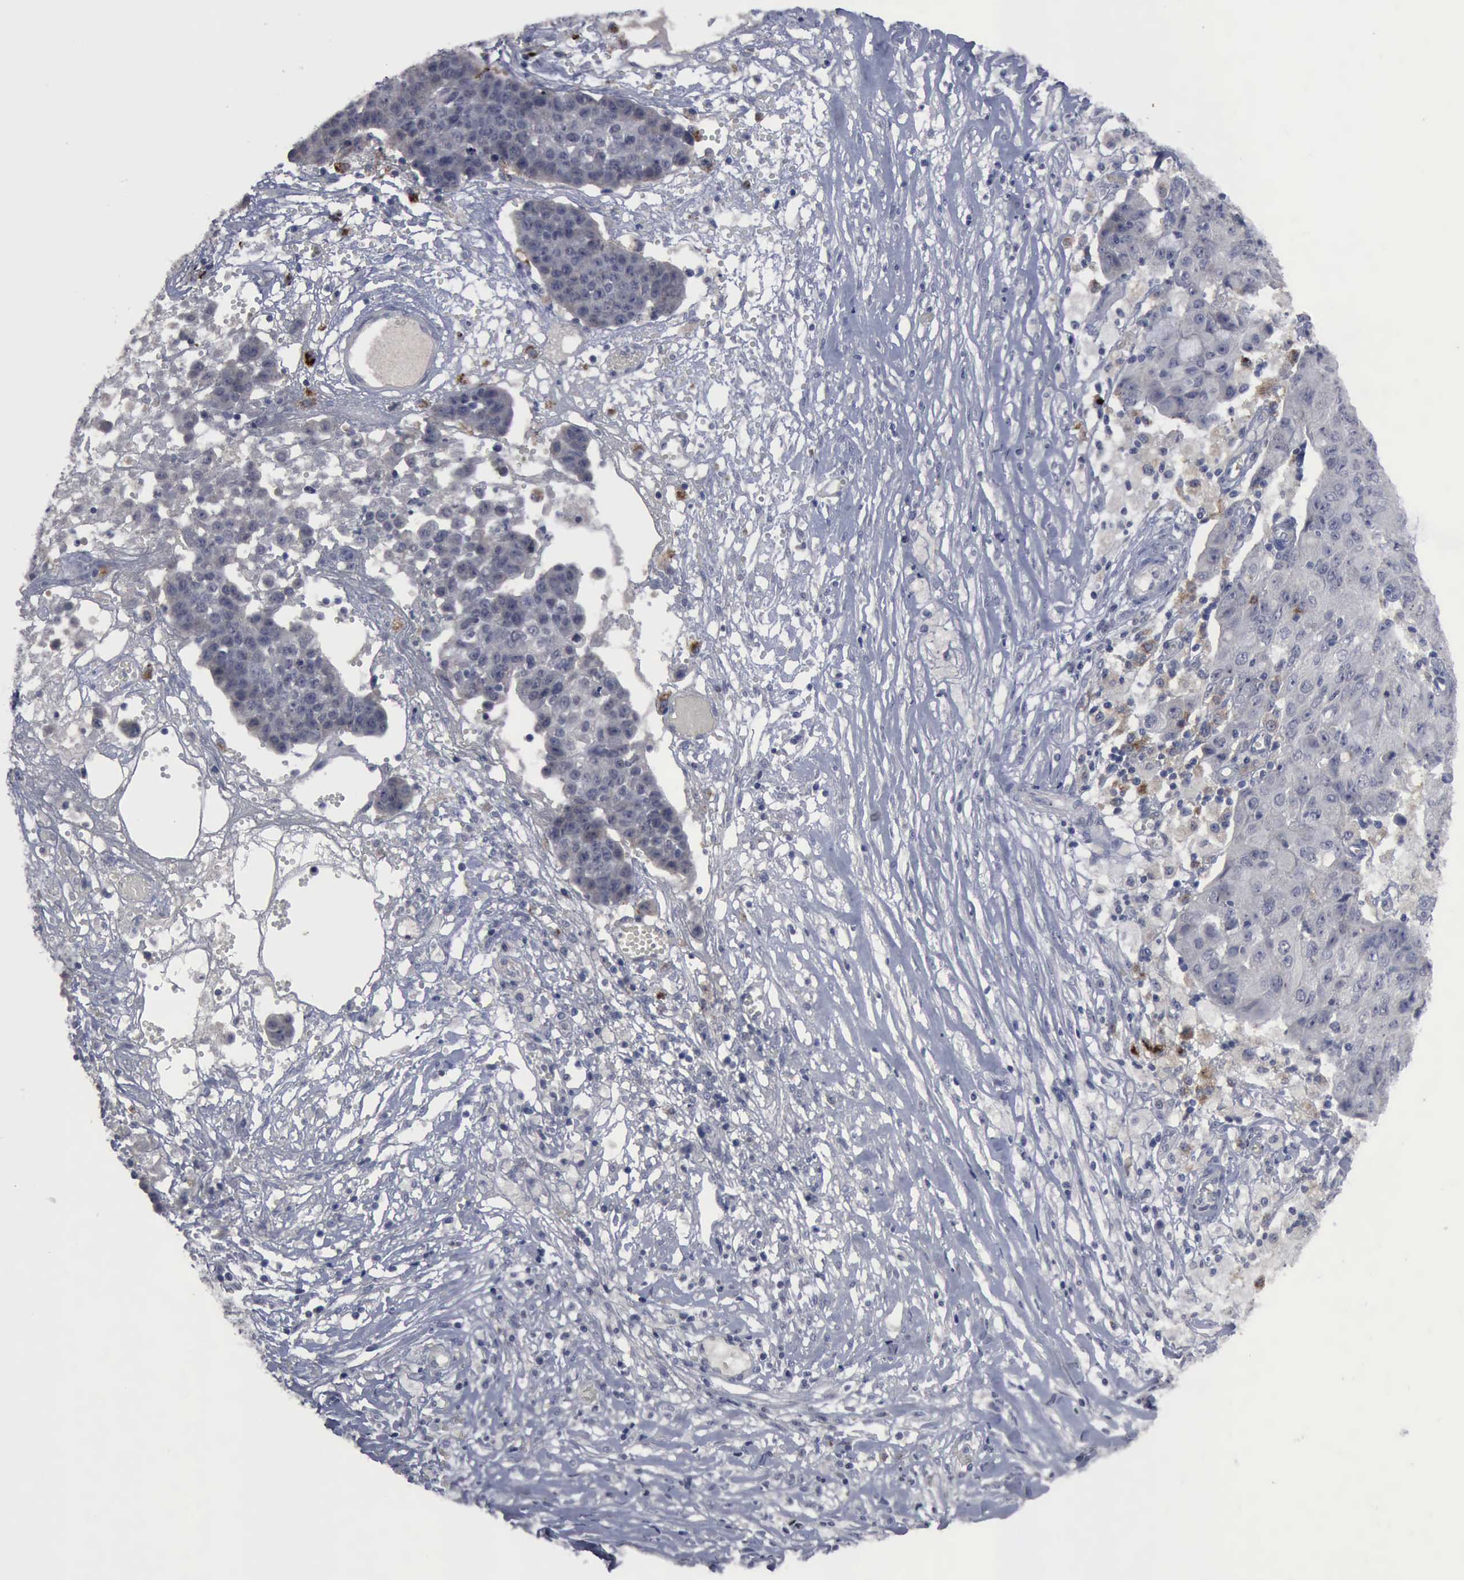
{"staining": {"intensity": "weak", "quantity": "<25%", "location": "cytoplasmic/membranous"}, "tissue": "ovarian cancer", "cell_type": "Tumor cells", "image_type": "cancer", "snomed": [{"axis": "morphology", "description": "Carcinoma, endometroid"}, {"axis": "topography", "description": "Ovary"}], "caption": "IHC of human endometroid carcinoma (ovarian) shows no staining in tumor cells.", "gene": "MYO18B", "patient": {"sex": "female", "age": 42}}